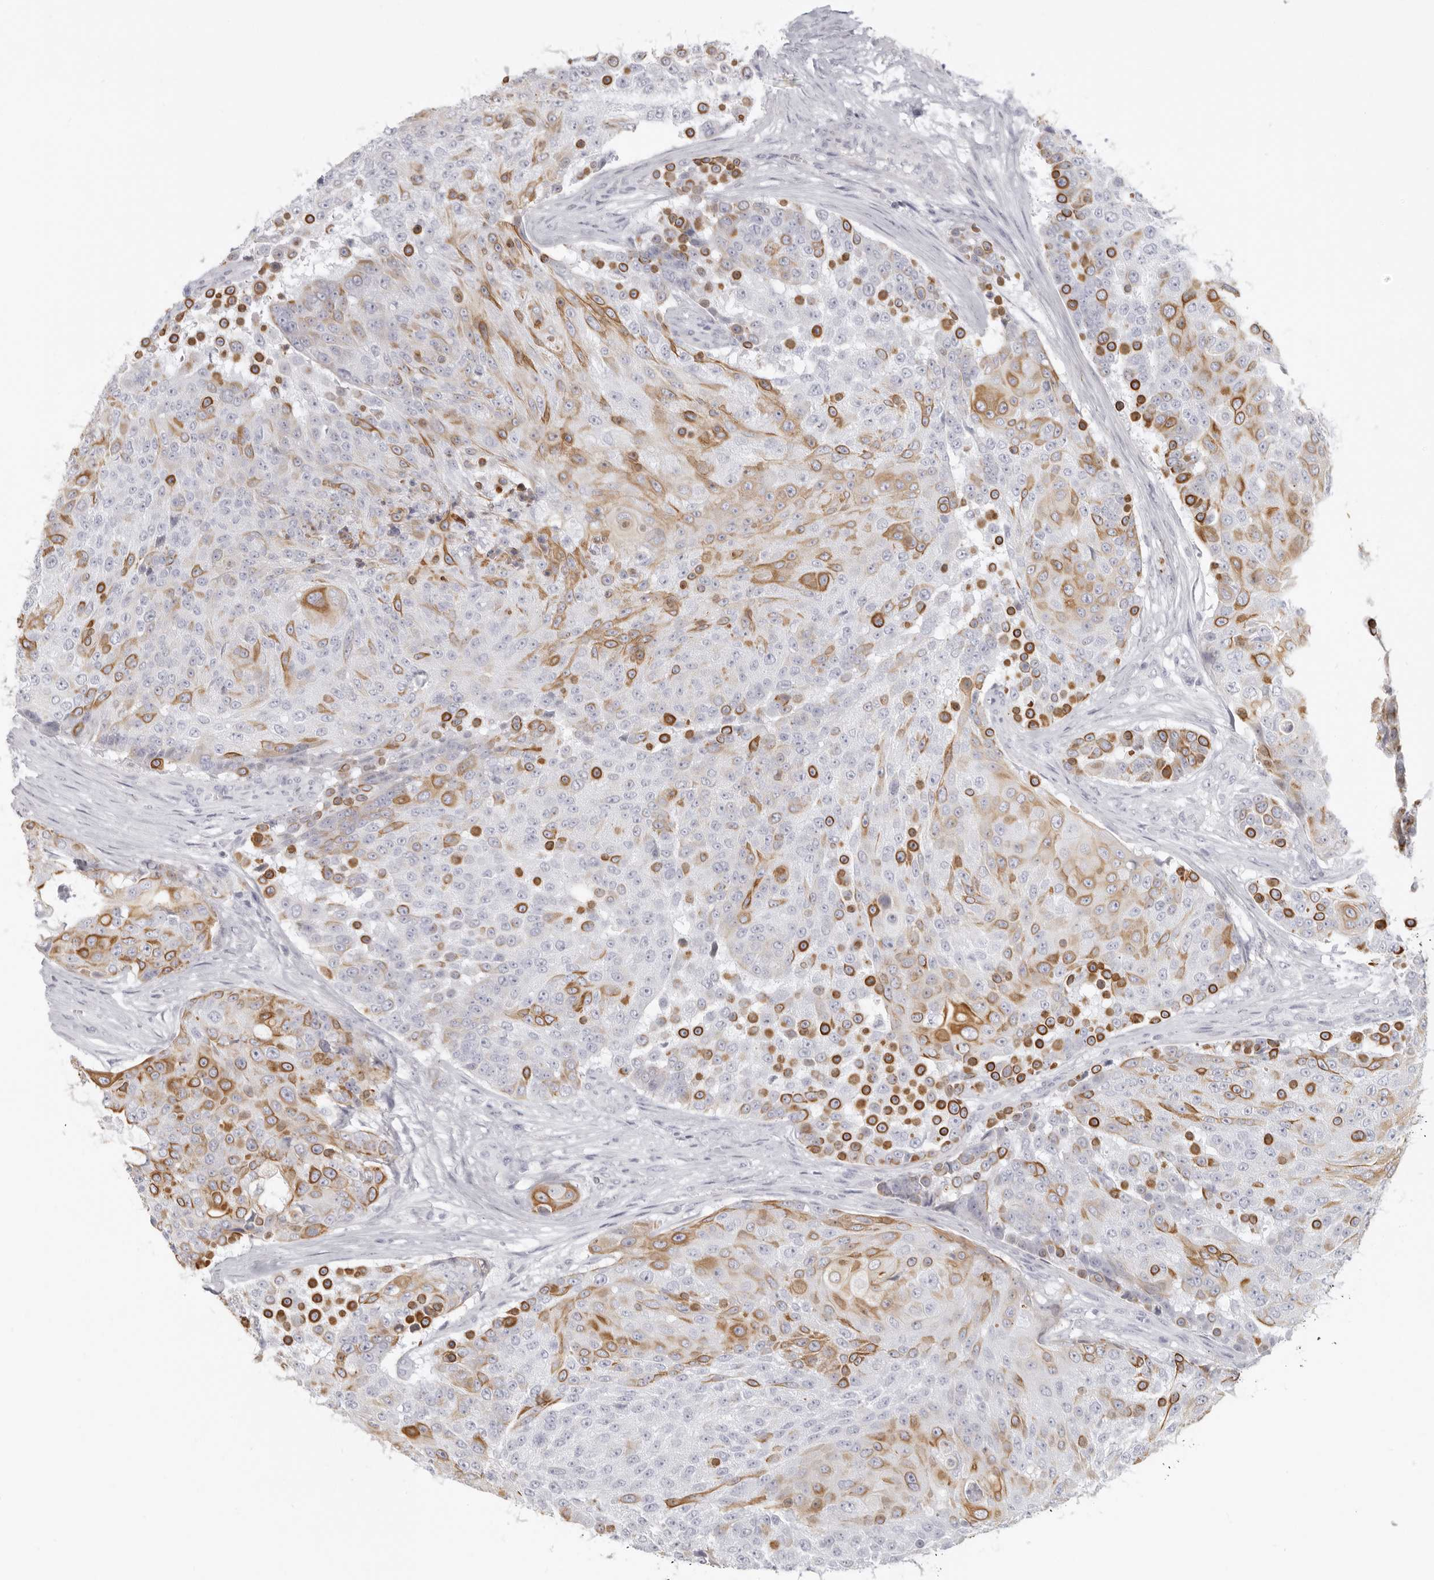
{"staining": {"intensity": "moderate", "quantity": "25%-75%", "location": "cytoplasmic/membranous"}, "tissue": "urothelial cancer", "cell_type": "Tumor cells", "image_type": "cancer", "snomed": [{"axis": "morphology", "description": "Urothelial carcinoma, High grade"}, {"axis": "topography", "description": "Urinary bladder"}], "caption": "A photomicrograph of high-grade urothelial carcinoma stained for a protein exhibits moderate cytoplasmic/membranous brown staining in tumor cells. Using DAB (brown) and hematoxylin (blue) stains, captured at high magnification using brightfield microscopy.", "gene": "RXFP1", "patient": {"sex": "female", "age": 63}}